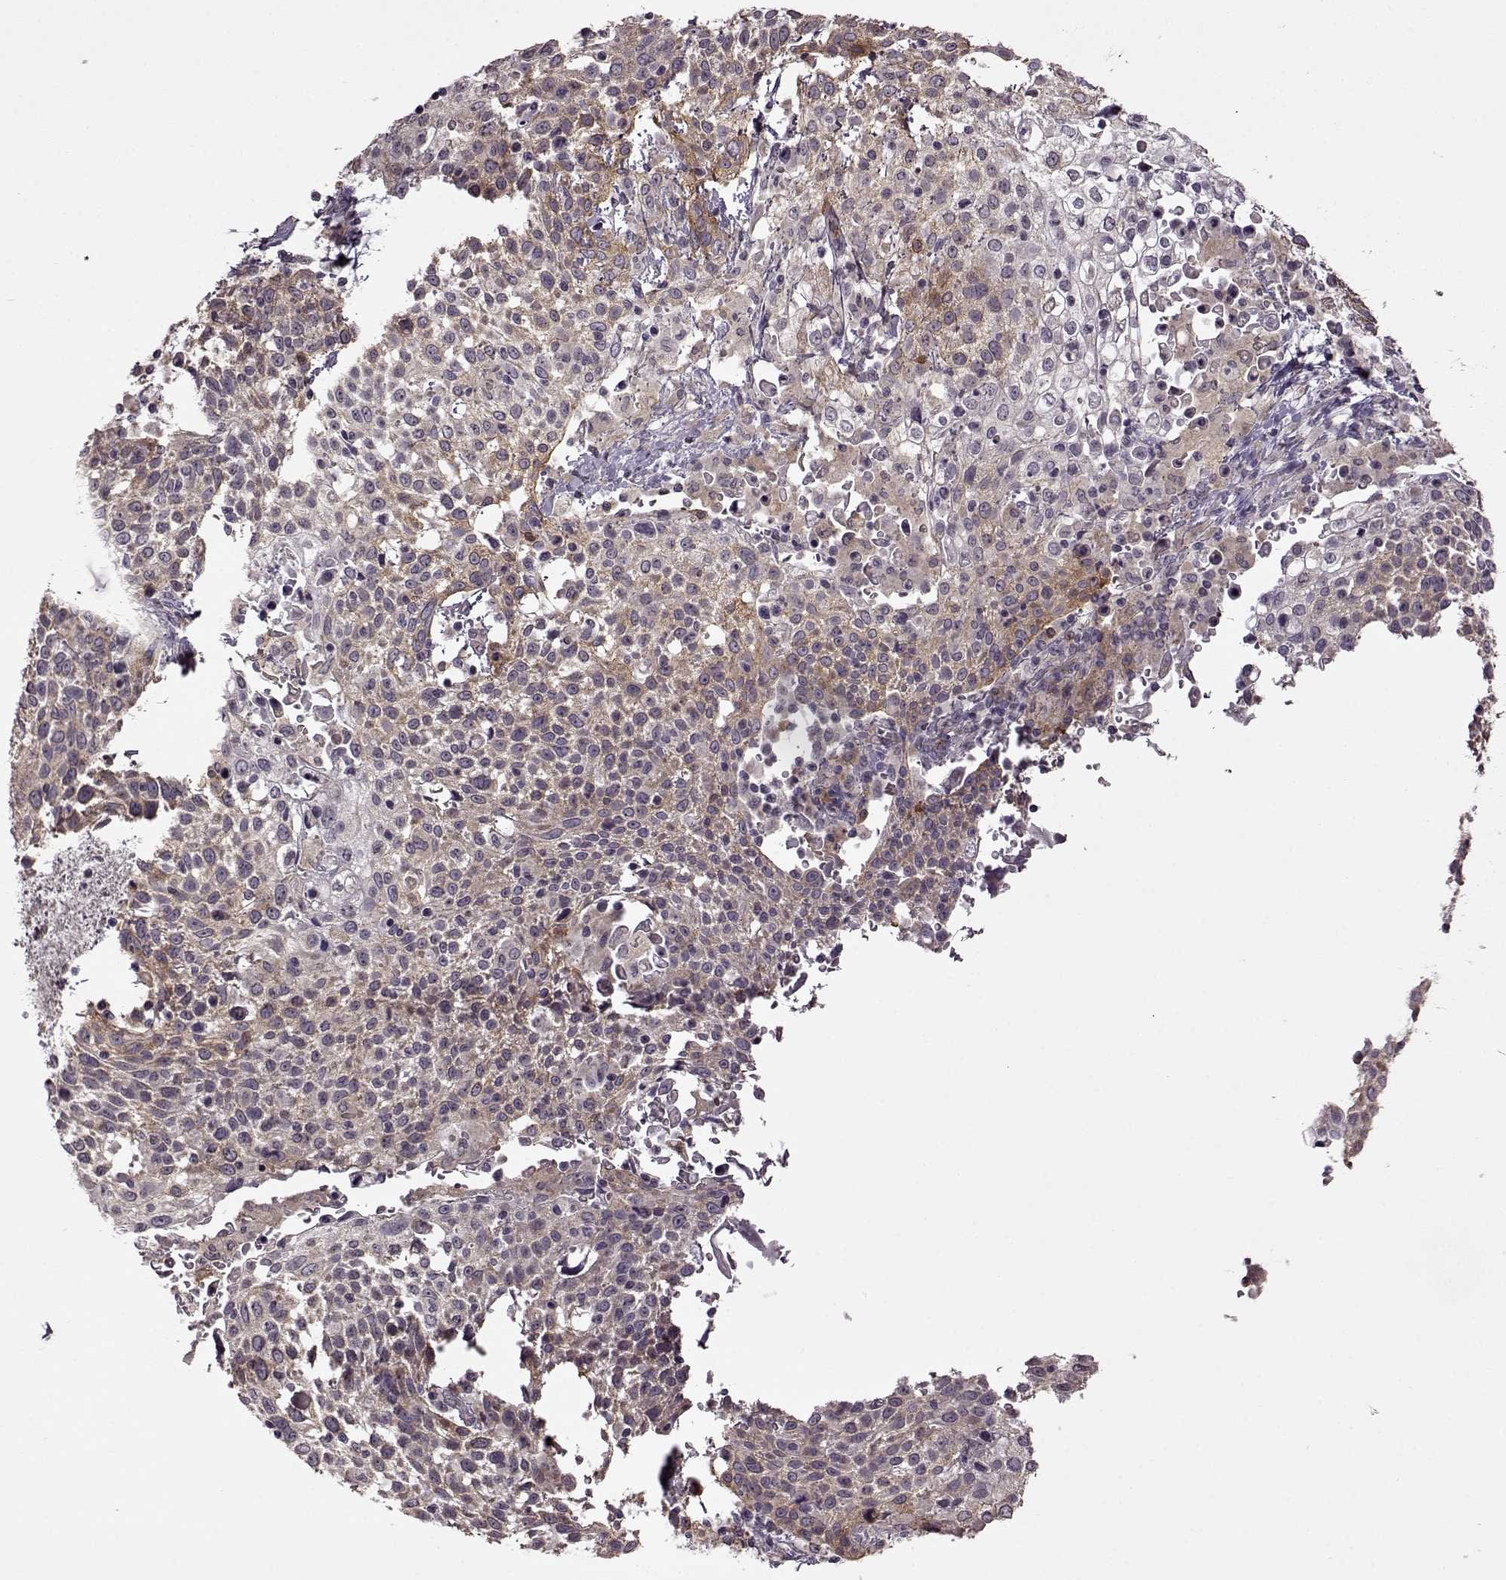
{"staining": {"intensity": "weak", "quantity": ">75%", "location": "cytoplasmic/membranous"}, "tissue": "cervical cancer", "cell_type": "Tumor cells", "image_type": "cancer", "snomed": [{"axis": "morphology", "description": "Squamous cell carcinoma, NOS"}, {"axis": "topography", "description": "Cervix"}], "caption": "Cervical squamous cell carcinoma stained for a protein (brown) exhibits weak cytoplasmic/membranous positive positivity in about >75% of tumor cells.", "gene": "MTSS1", "patient": {"sex": "female", "age": 61}}